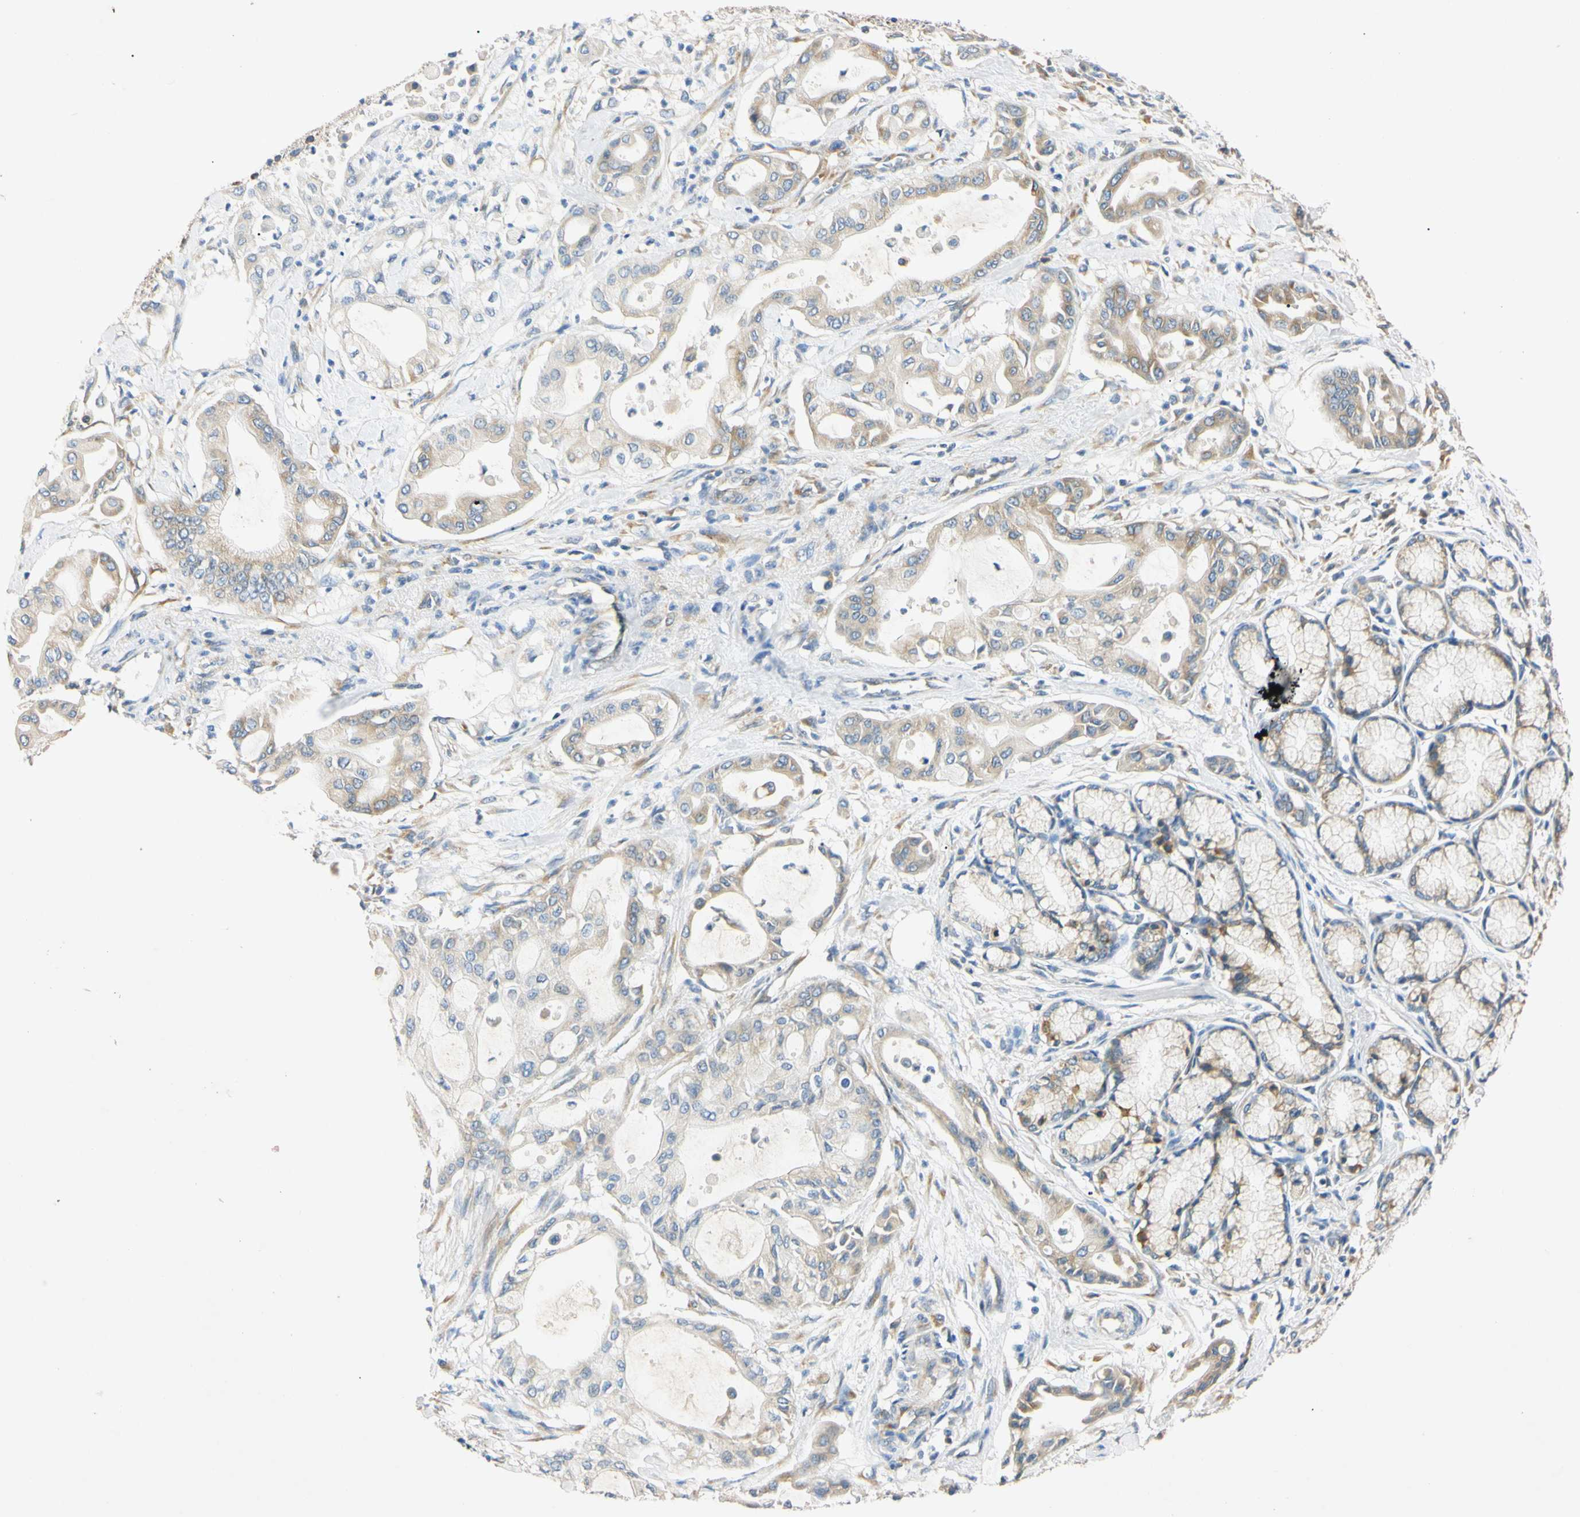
{"staining": {"intensity": "weak", "quantity": "25%-75%", "location": "cytoplasmic/membranous"}, "tissue": "pancreatic cancer", "cell_type": "Tumor cells", "image_type": "cancer", "snomed": [{"axis": "morphology", "description": "Adenocarcinoma, NOS"}, {"axis": "morphology", "description": "Adenocarcinoma, metastatic, NOS"}, {"axis": "topography", "description": "Lymph node"}, {"axis": "topography", "description": "Pancreas"}, {"axis": "topography", "description": "Duodenum"}], "caption": "Human pancreatic adenocarcinoma stained for a protein (brown) shows weak cytoplasmic/membranous positive positivity in about 25%-75% of tumor cells.", "gene": "DNAJB12", "patient": {"sex": "female", "age": 64}}